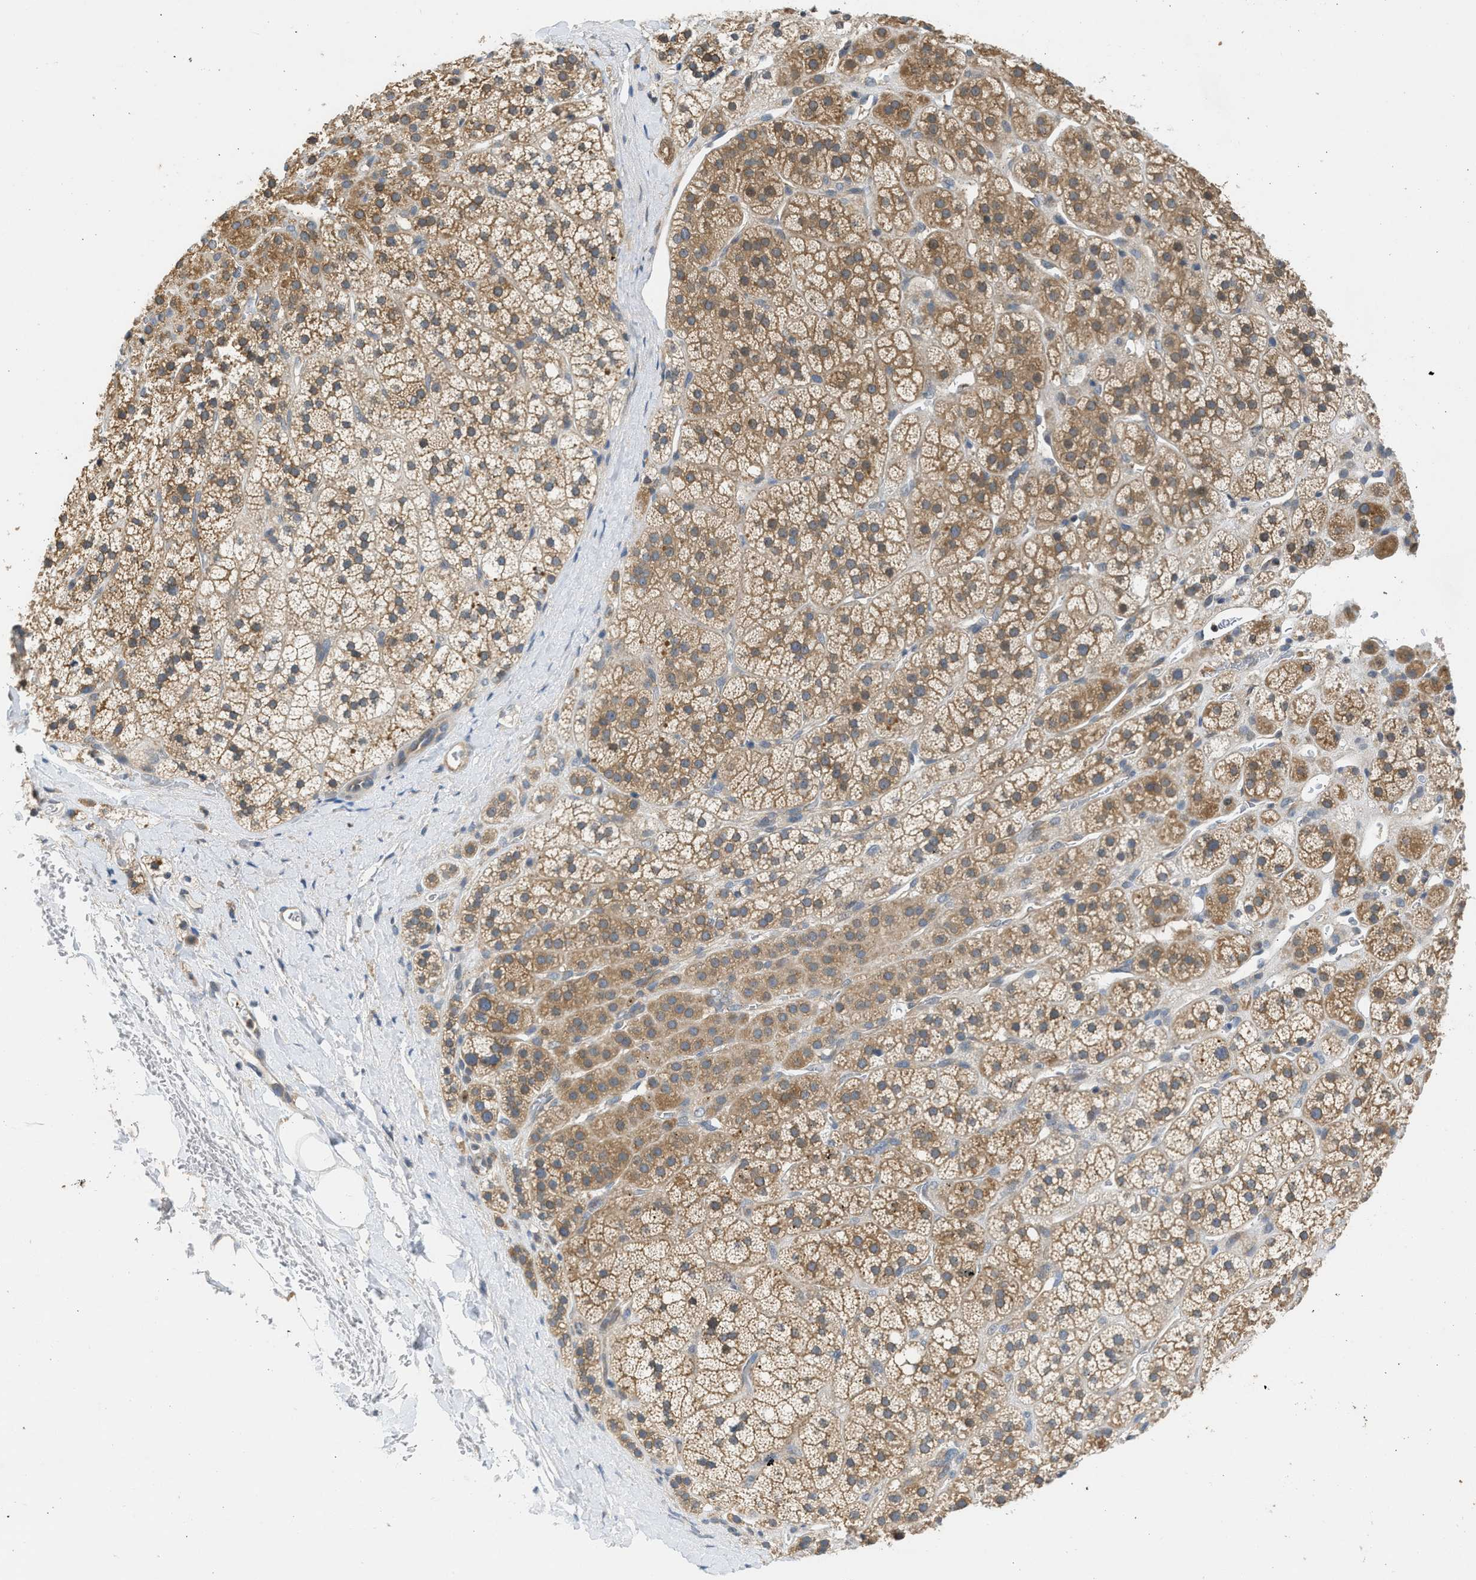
{"staining": {"intensity": "moderate", "quantity": ">75%", "location": "cytoplasmic/membranous"}, "tissue": "adrenal gland", "cell_type": "Glandular cells", "image_type": "normal", "snomed": [{"axis": "morphology", "description": "Normal tissue, NOS"}, {"axis": "topography", "description": "Adrenal gland"}], "caption": "An IHC histopathology image of unremarkable tissue is shown. Protein staining in brown labels moderate cytoplasmic/membranous positivity in adrenal gland within glandular cells. (Brightfield microscopy of DAB IHC at high magnification).", "gene": "CYP1A1", "patient": {"sex": "male", "age": 56}}